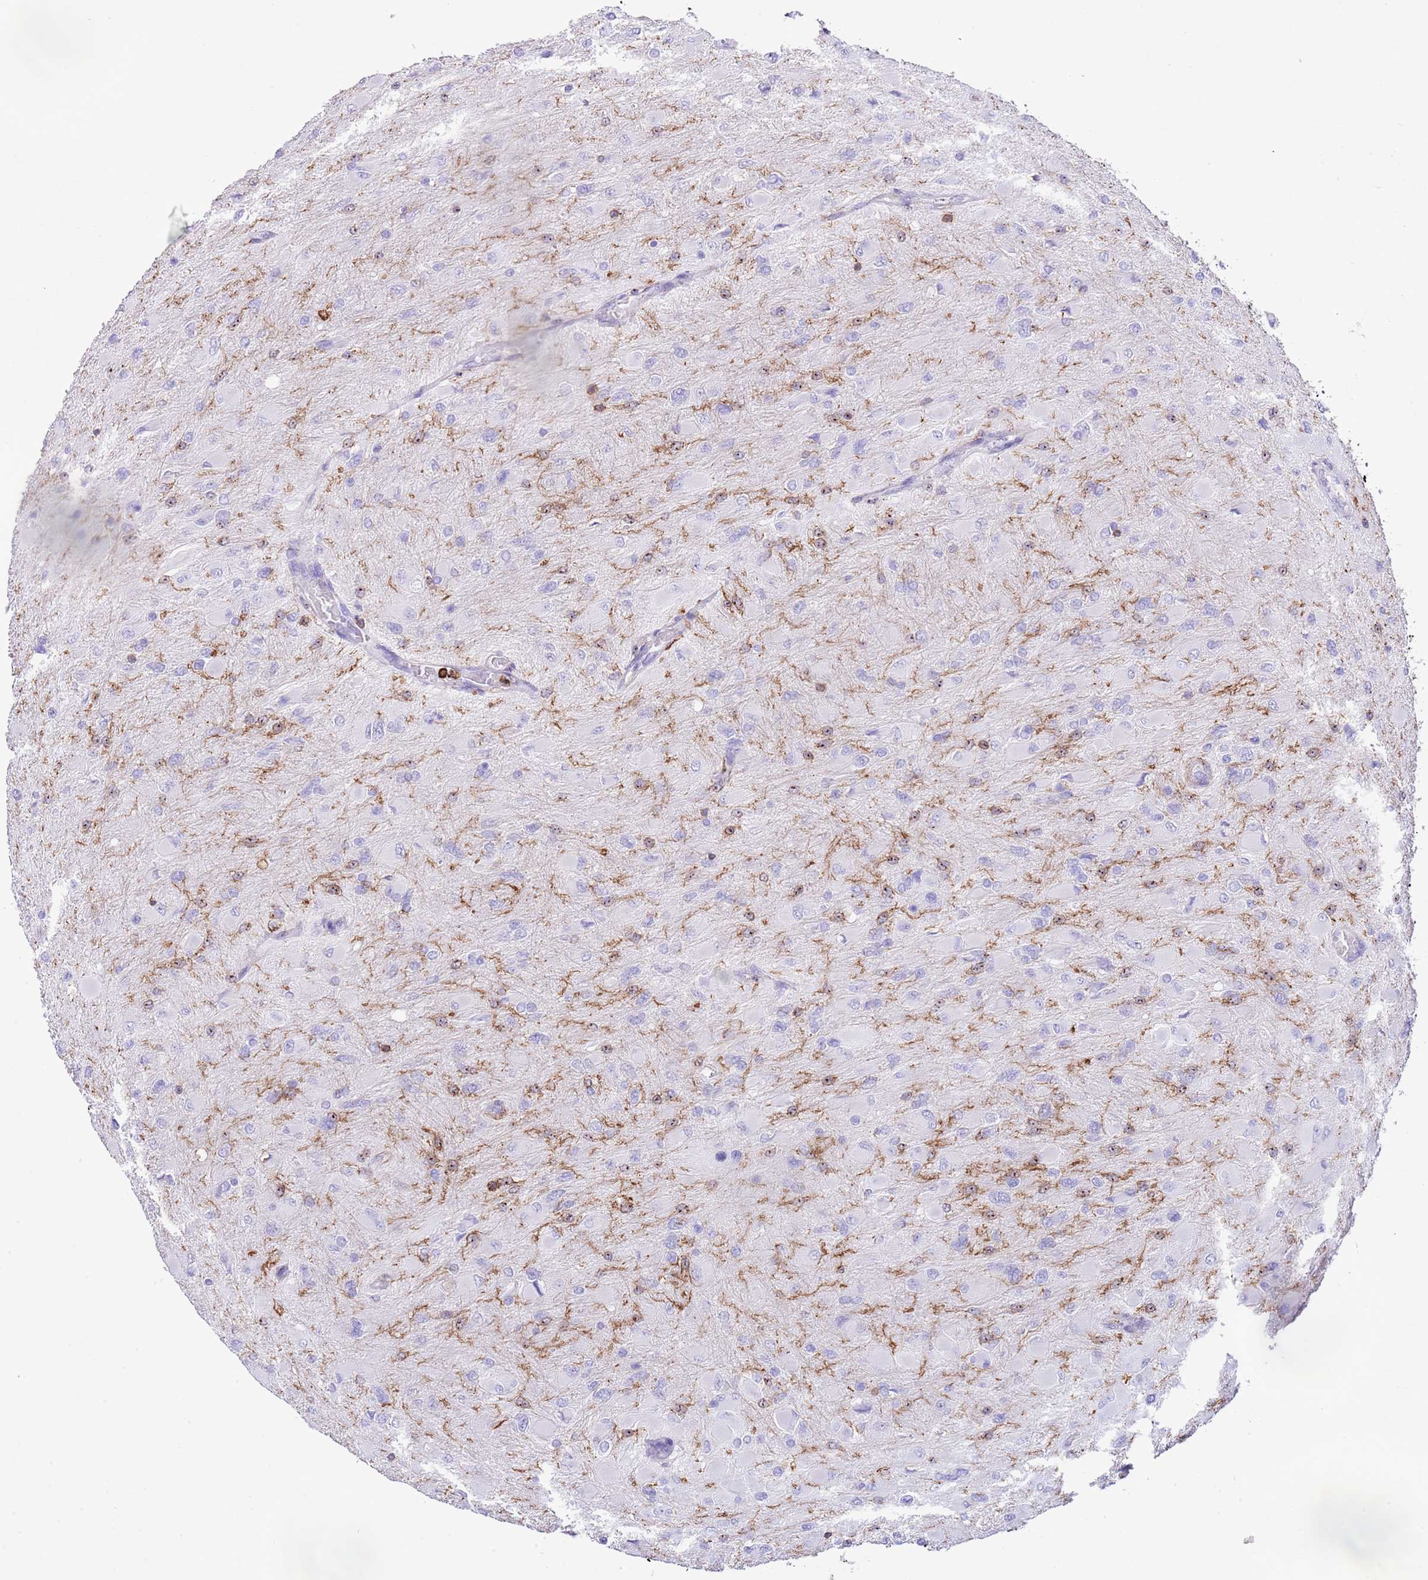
{"staining": {"intensity": "negative", "quantity": "none", "location": "none"}, "tissue": "glioma", "cell_type": "Tumor cells", "image_type": "cancer", "snomed": [{"axis": "morphology", "description": "Glioma, malignant, High grade"}, {"axis": "topography", "description": "Cerebral cortex"}], "caption": "There is no significant staining in tumor cells of glioma.", "gene": "EFHD2", "patient": {"sex": "female", "age": 36}}